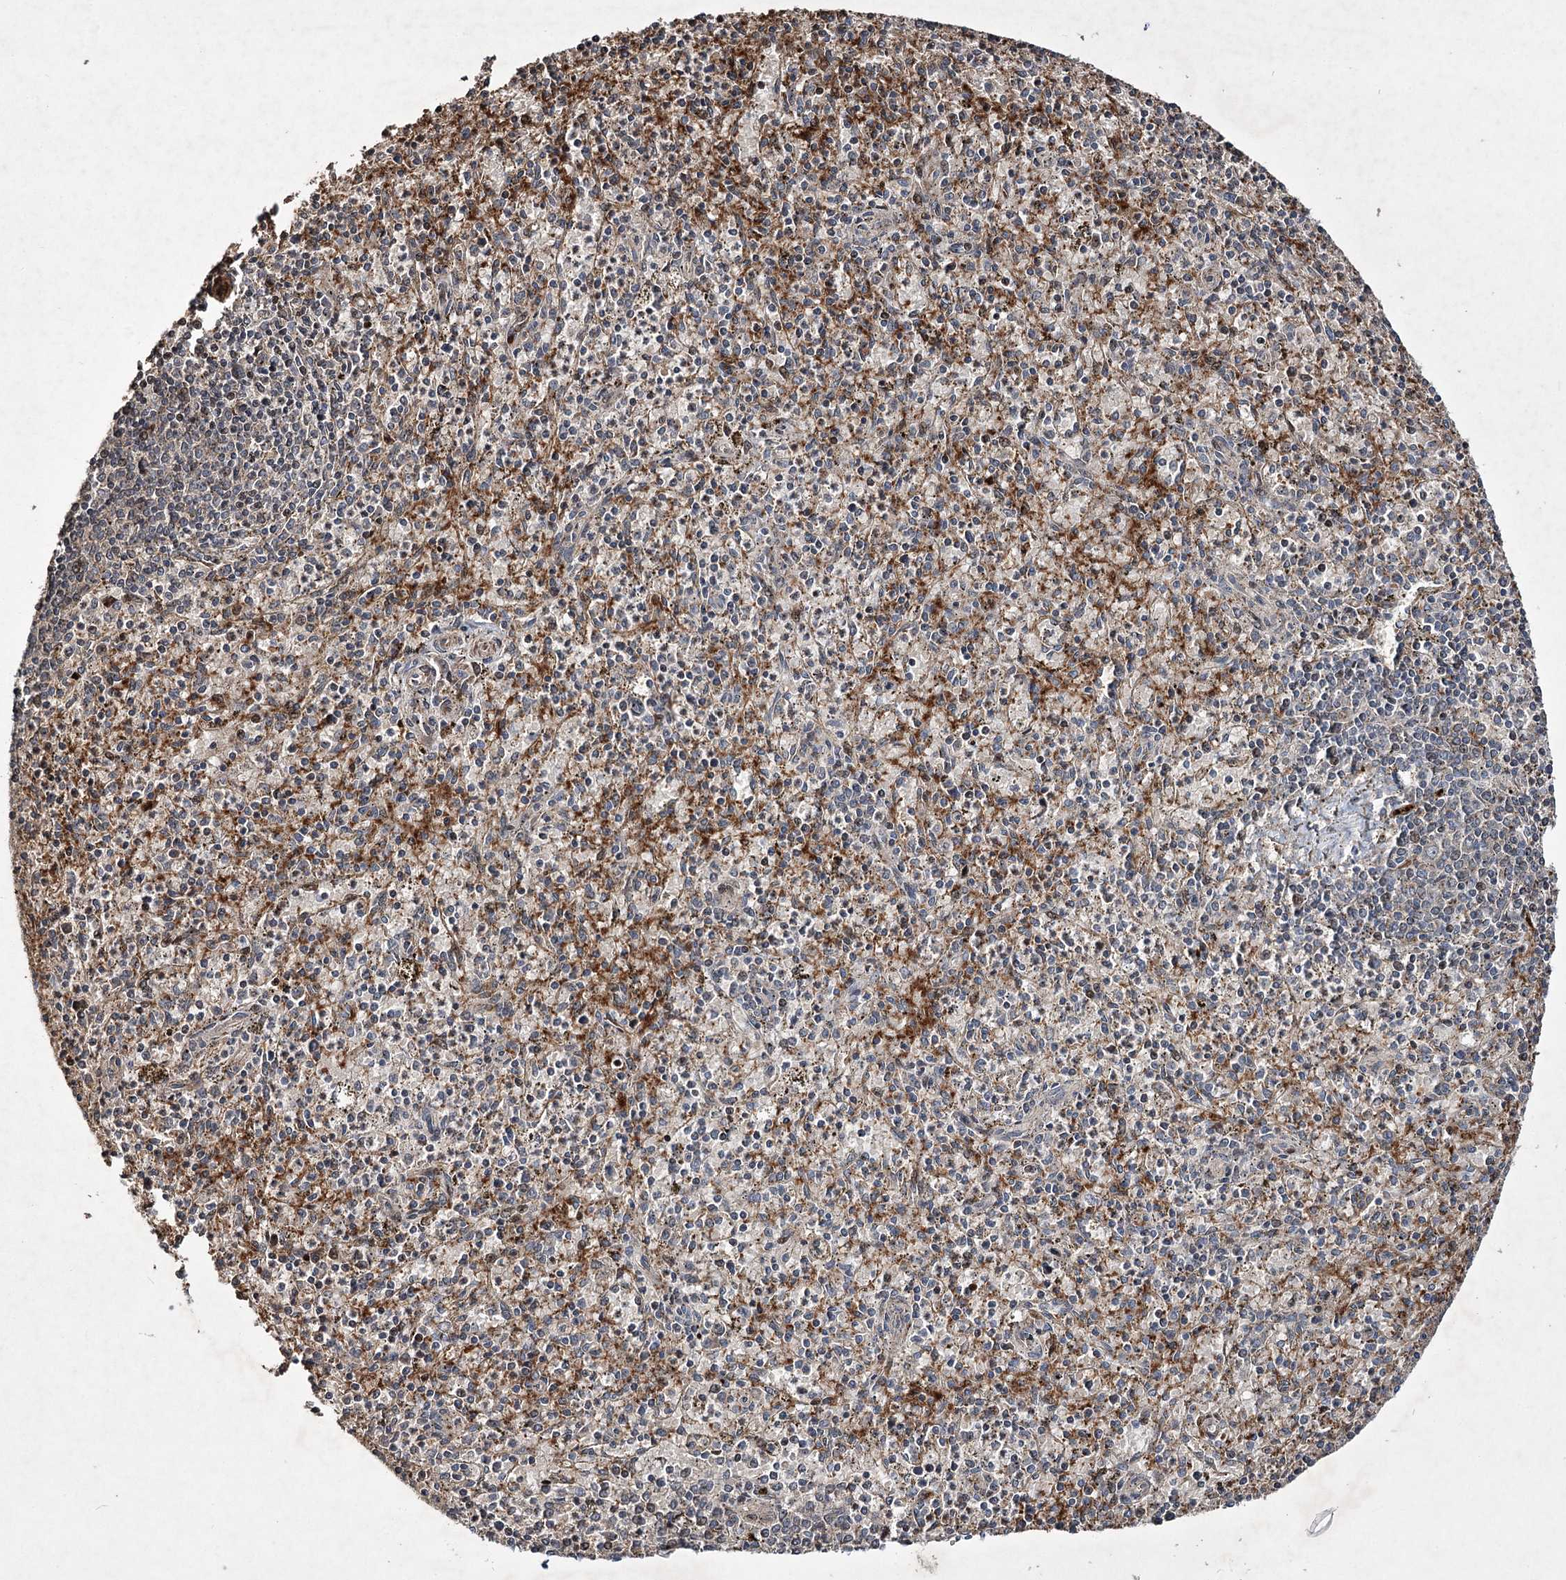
{"staining": {"intensity": "moderate", "quantity": "25%-75%", "location": "cytoplasmic/membranous"}, "tissue": "spleen", "cell_type": "Cells in red pulp", "image_type": "normal", "snomed": [{"axis": "morphology", "description": "Normal tissue, NOS"}, {"axis": "topography", "description": "Spleen"}], "caption": "About 25%-75% of cells in red pulp in normal human spleen demonstrate moderate cytoplasmic/membranous protein expression as visualized by brown immunohistochemical staining.", "gene": "SERINC5", "patient": {"sex": "male", "age": 72}}